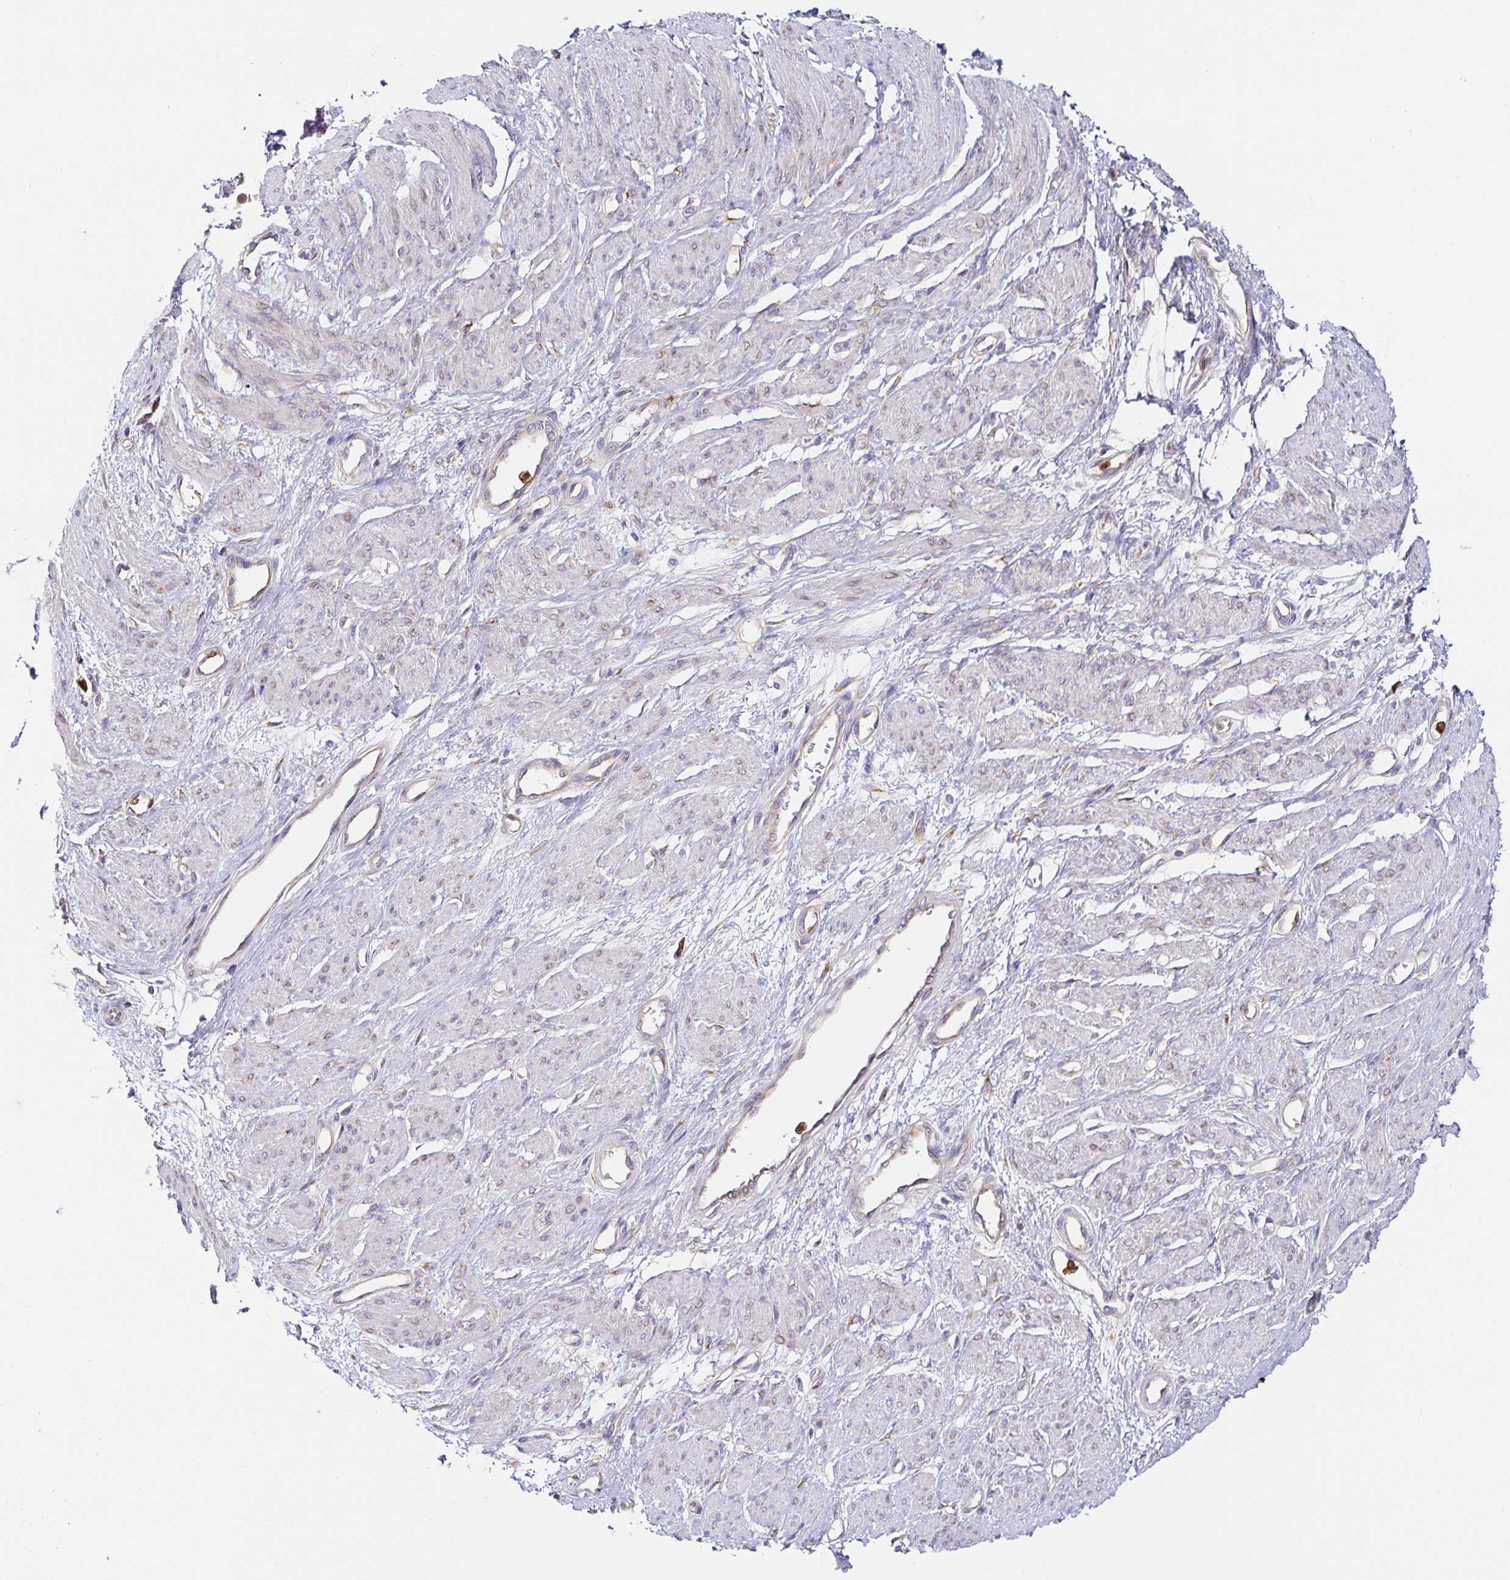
{"staining": {"intensity": "negative", "quantity": "none", "location": "none"}, "tissue": "smooth muscle", "cell_type": "Smooth muscle cells", "image_type": "normal", "snomed": [{"axis": "morphology", "description": "Normal tissue, NOS"}, {"axis": "topography", "description": "Smooth muscle"}, {"axis": "topography", "description": "Uterus"}], "caption": "DAB immunohistochemical staining of unremarkable human smooth muscle demonstrates no significant positivity in smooth muscle cells.", "gene": "PDPK1", "patient": {"sex": "female", "age": 39}}